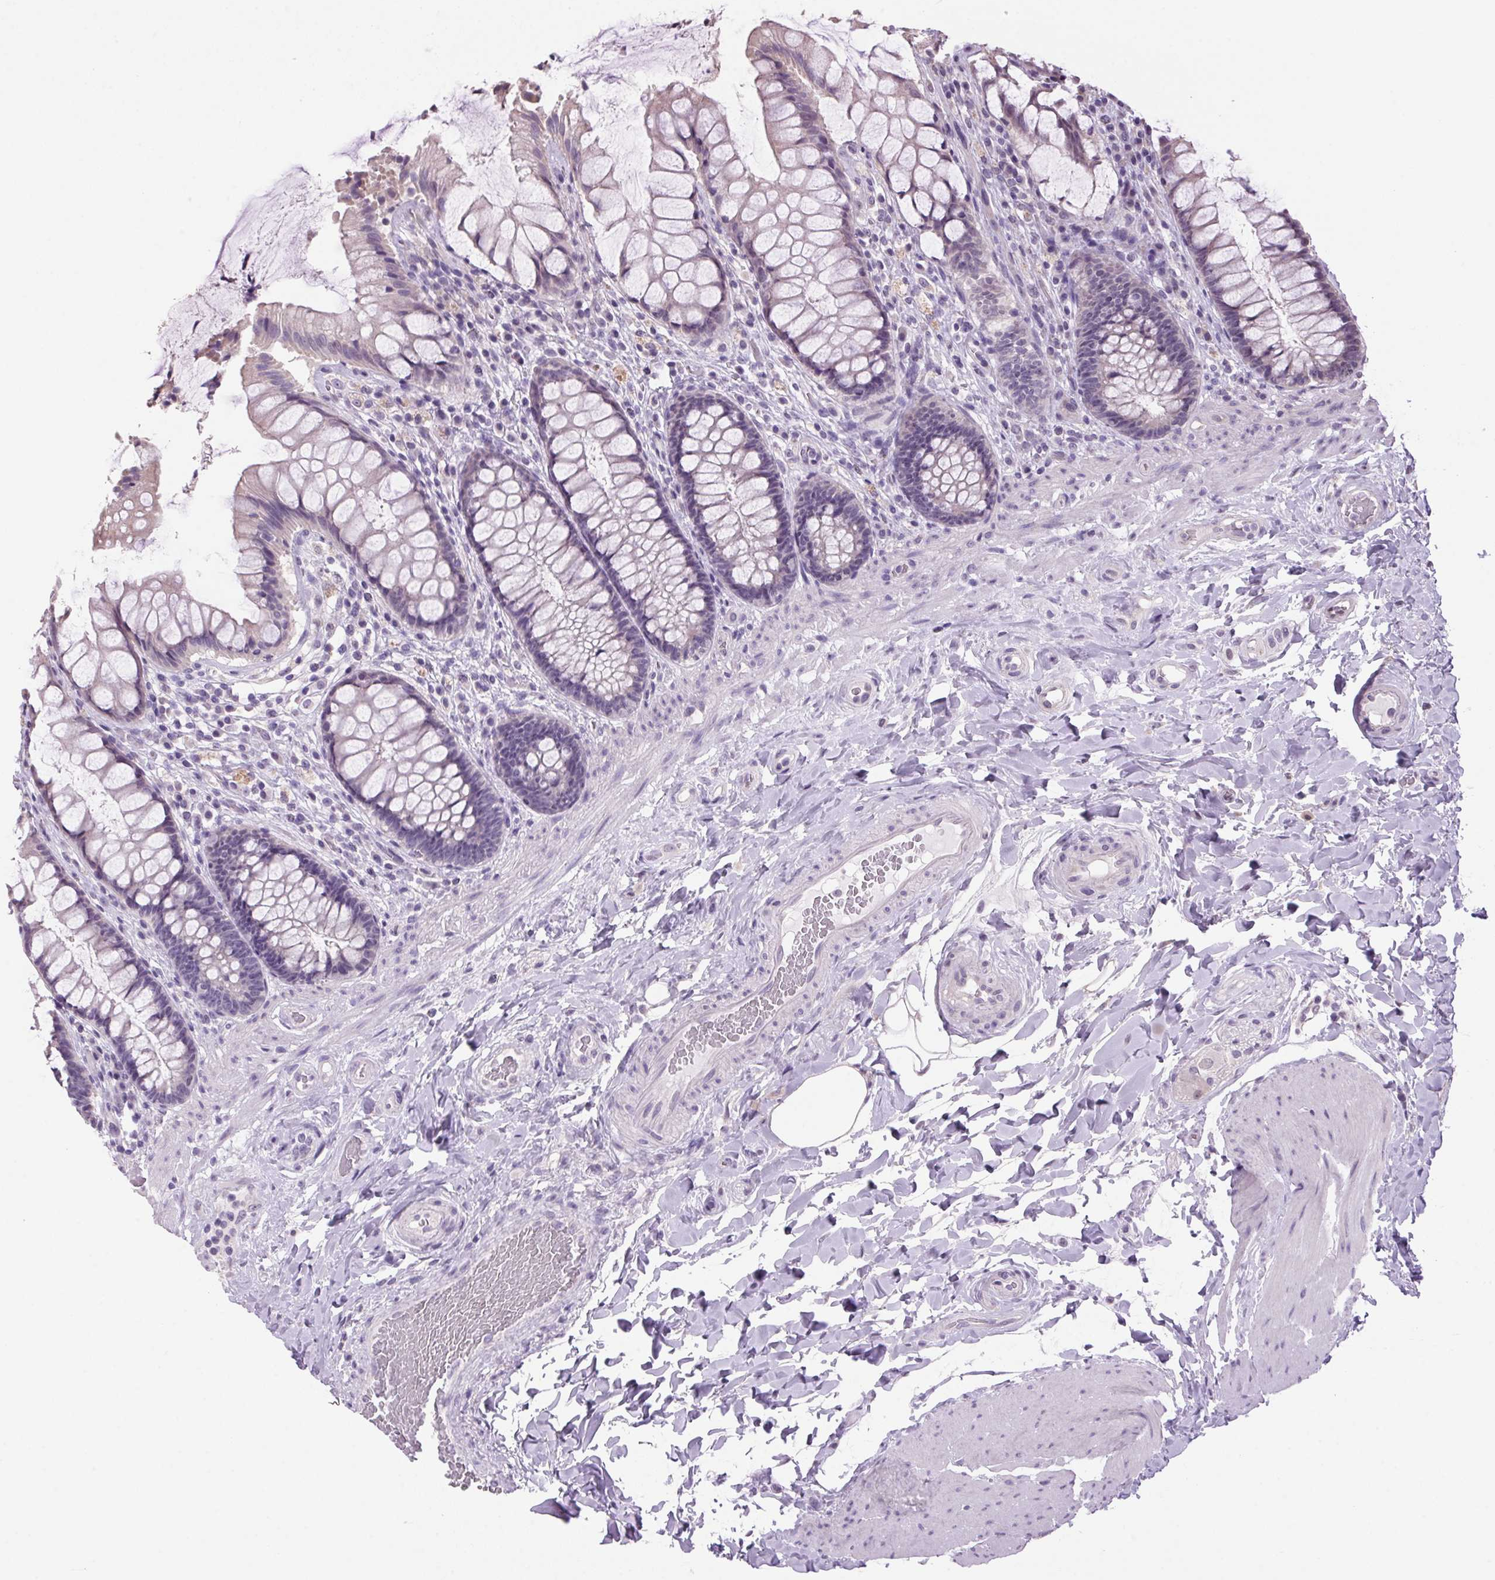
{"staining": {"intensity": "weak", "quantity": "<25%", "location": "cytoplasmic/membranous"}, "tissue": "rectum", "cell_type": "Glandular cells", "image_type": "normal", "snomed": [{"axis": "morphology", "description": "Normal tissue, NOS"}, {"axis": "topography", "description": "Rectum"}], "caption": "High power microscopy micrograph of an immunohistochemistry photomicrograph of benign rectum, revealing no significant expression in glandular cells. (Brightfield microscopy of DAB (3,3'-diaminobenzidine) immunohistochemistry at high magnification).", "gene": "VWA3B", "patient": {"sex": "female", "age": 58}}